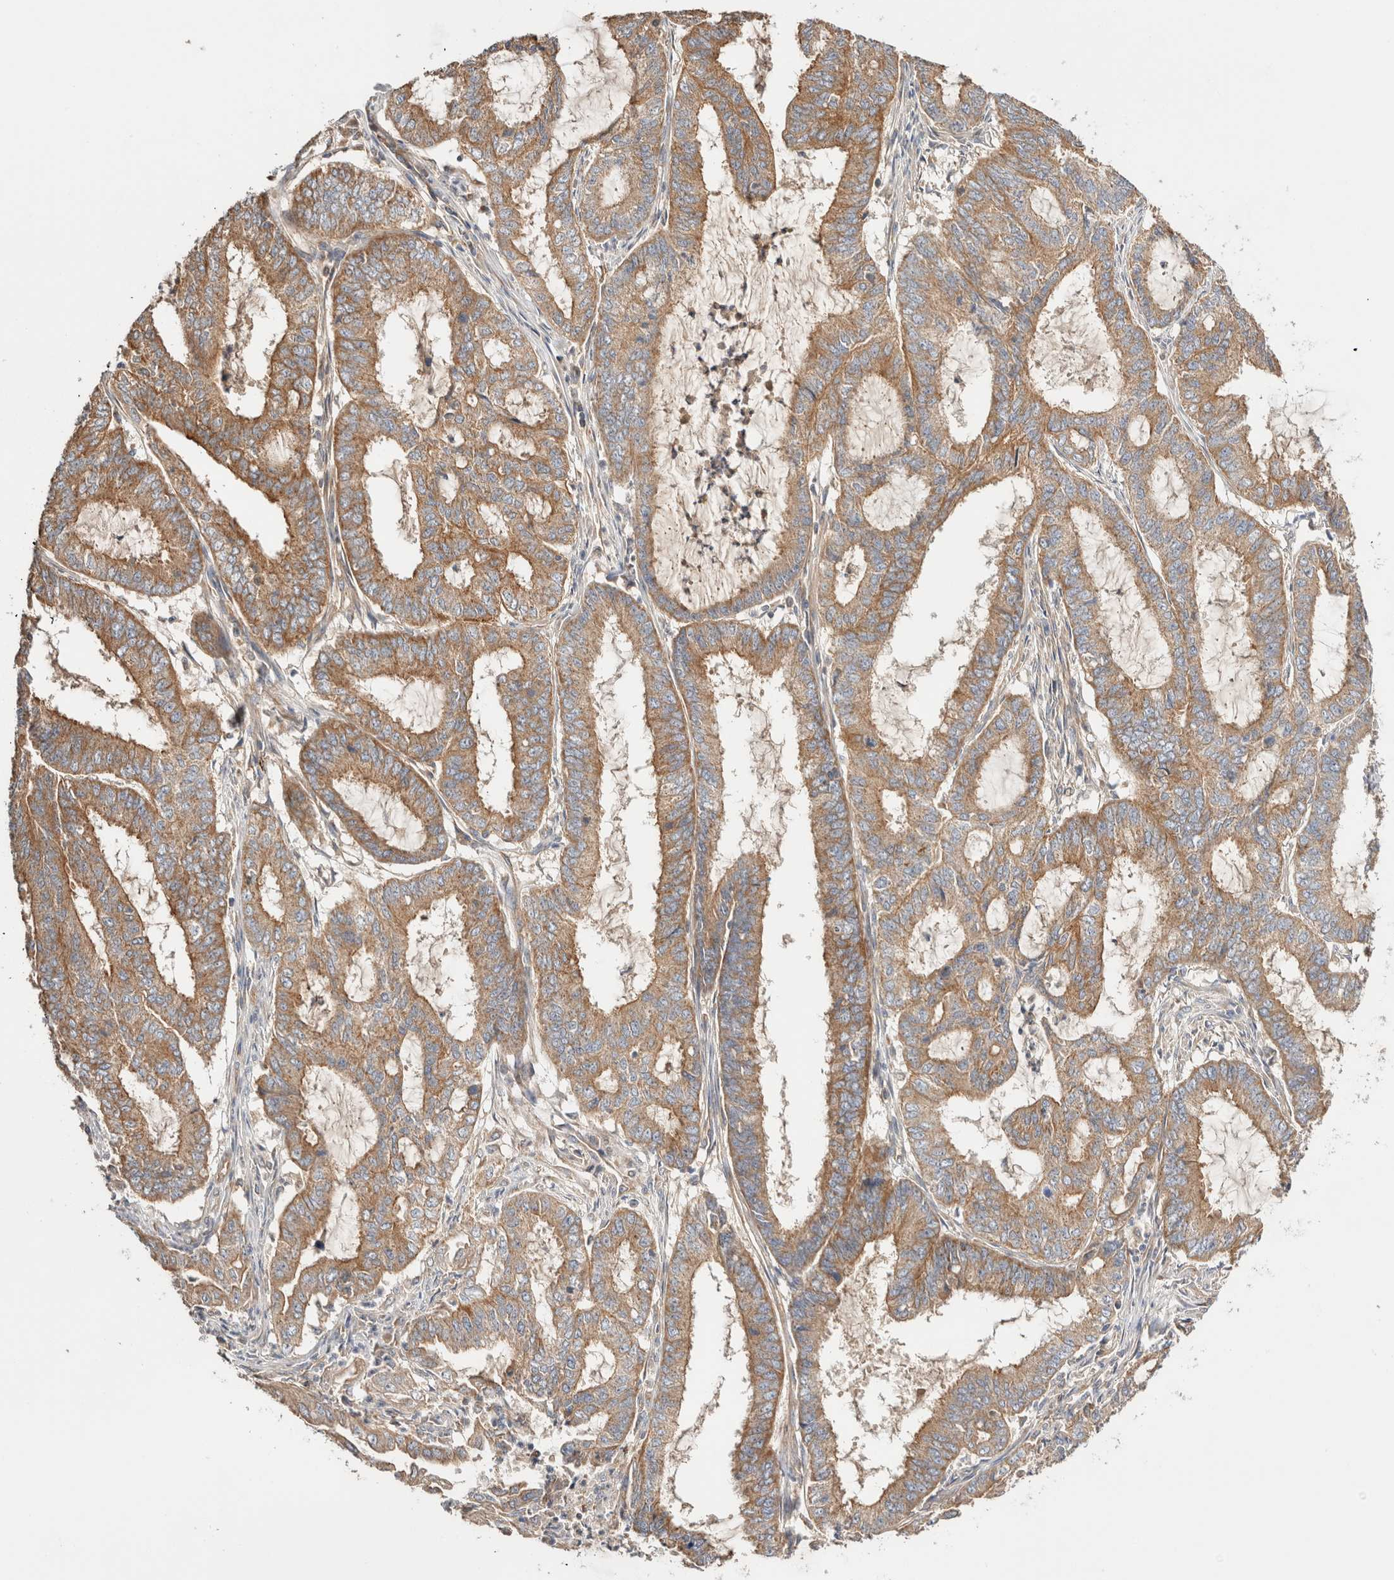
{"staining": {"intensity": "moderate", "quantity": ">75%", "location": "cytoplasmic/membranous"}, "tissue": "endometrial cancer", "cell_type": "Tumor cells", "image_type": "cancer", "snomed": [{"axis": "morphology", "description": "Adenocarcinoma, NOS"}, {"axis": "topography", "description": "Endometrium"}], "caption": "Endometrial adenocarcinoma stained with immunohistochemistry exhibits moderate cytoplasmic/membranous positivity in about >75% of tumor cells.", "gene": "B3GNTL1", "patient": {"sex": "female", "age": 51}}